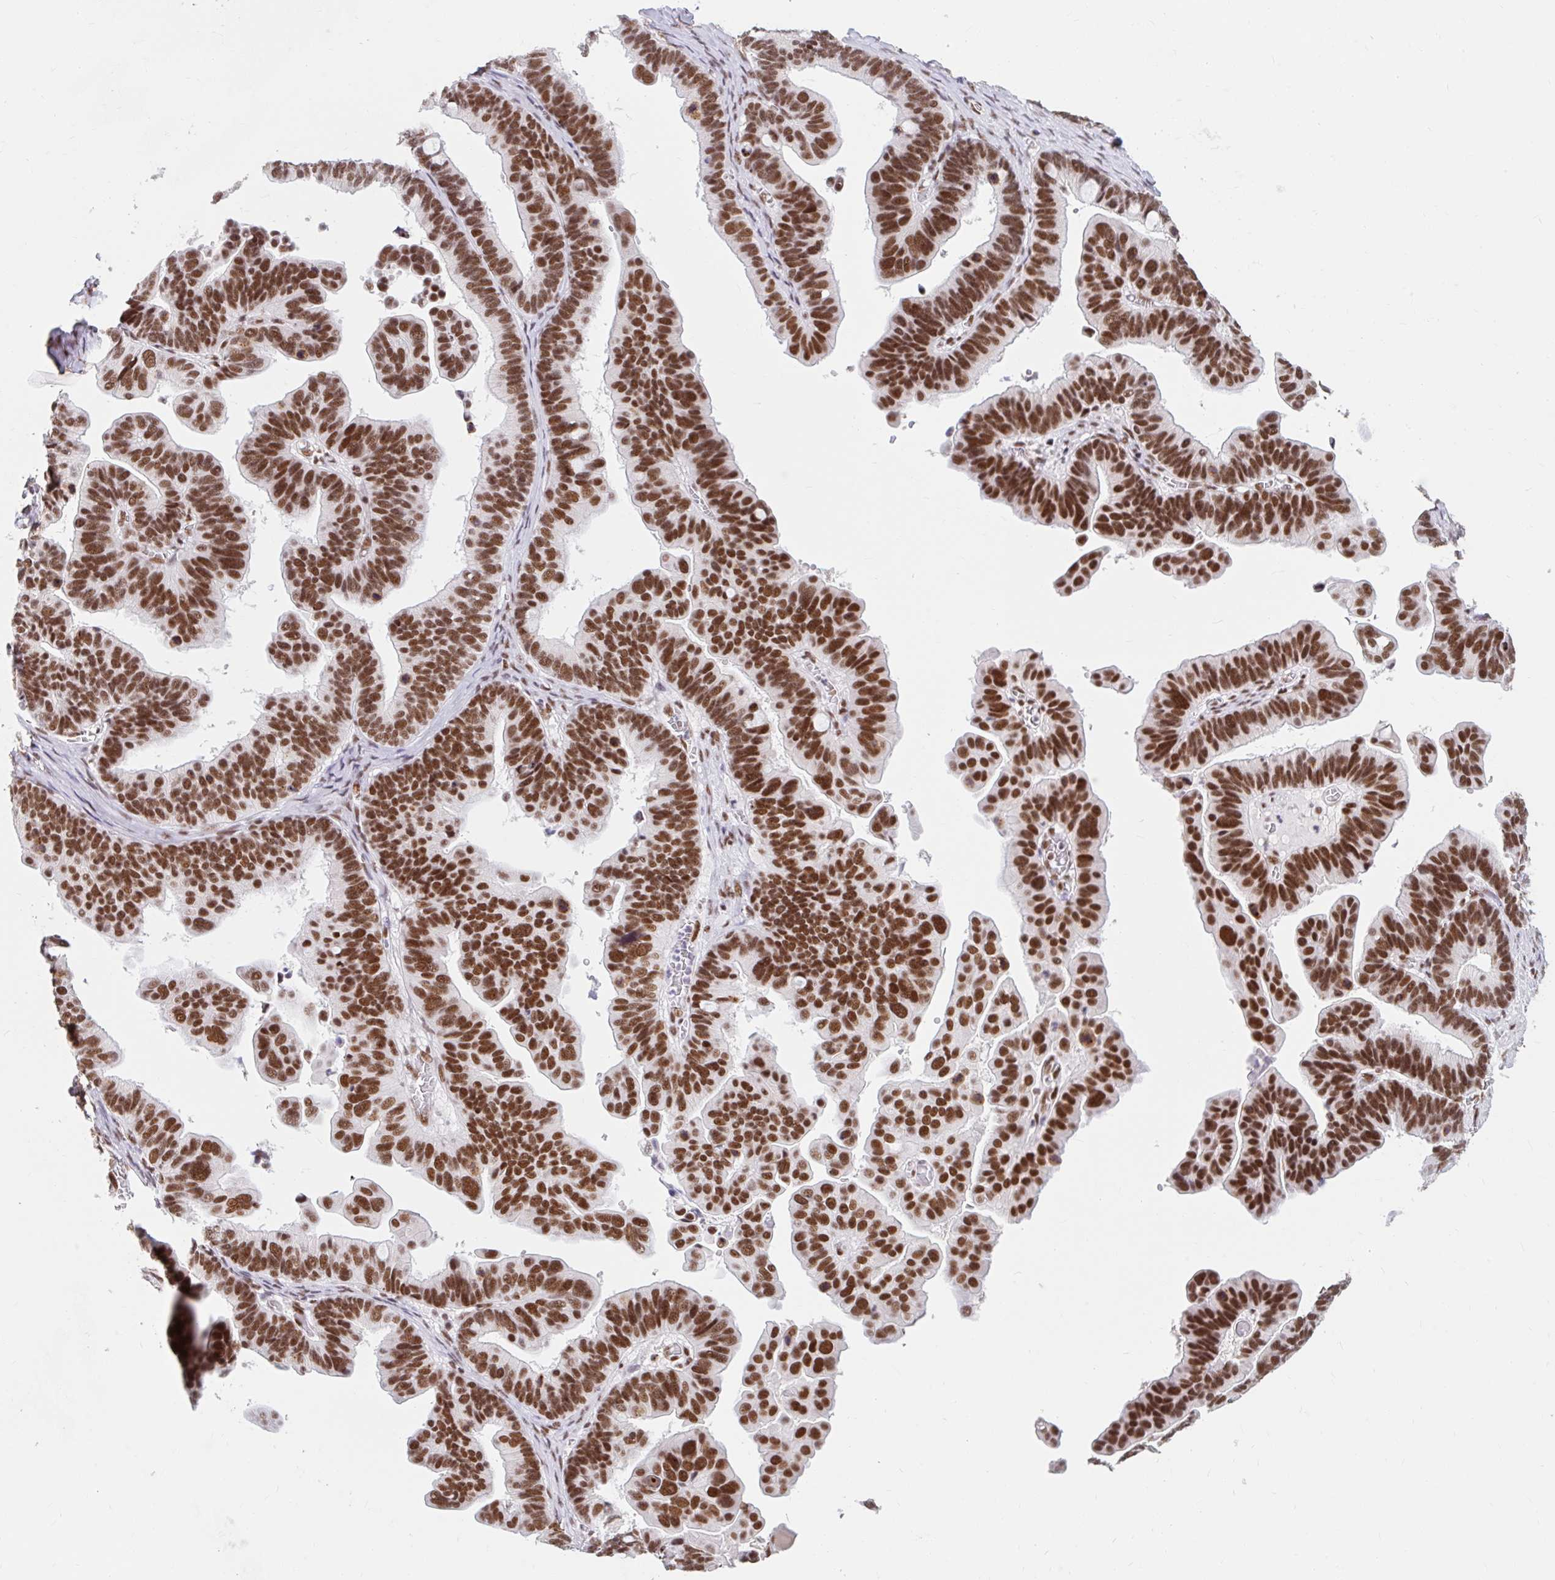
{"staining": {"intensity": "strong", "quantity": ">75%", "location": "nuclear"}, "tissue": "ovarian cancer", "cell_type": "Tumor cells", "image_type": "cancer", "snomed": [{"axis": "morphology", "description": "Cystadenocarcinoma, serous, NOS"}, {"axis": "topography", "description": "Ovary"}], "caption": "Strong nuclear positivity is identified in approximately >75% of tumor cells in ovarian serous cystadenocarcinoma.", "gene": "SRSF10", "patient": {"sex": "female", "age": 56}}